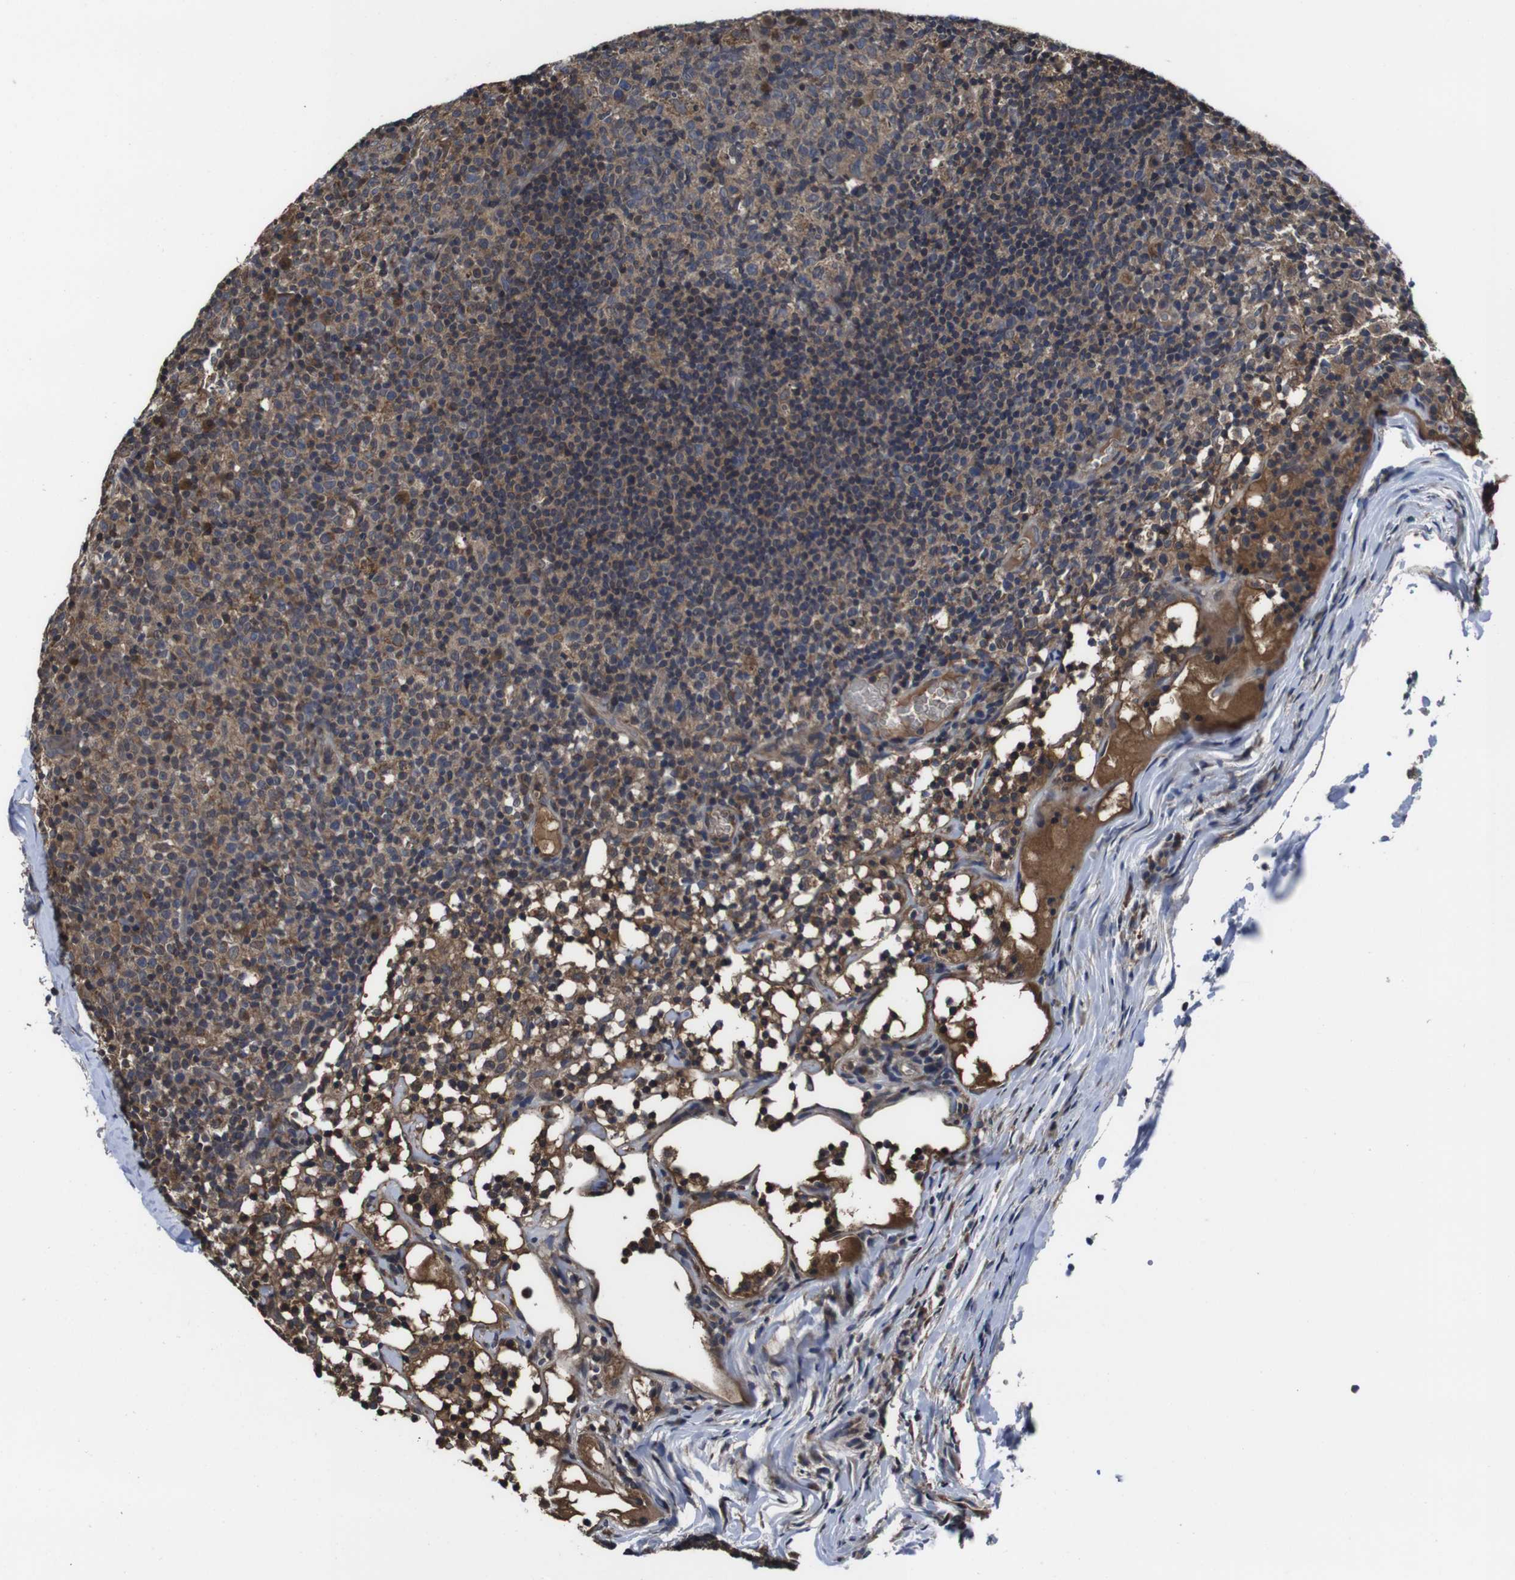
{"staining": {"intensity": "weak", "quantity": ">75%", "location": "cytoplasmic/membranous"}, "tissue": "lymph node", "cell_type": "Germinal center cells", "image_type": "normal", "snomed": [{"axis": "morphology", "description": "Normal tissue, NOS"}, {"axis": "morphology", "description": "Inflammation, NOS"}, {"axis": "topography", "description": "Lymph node"}], "caption": "Germinal center cells exhibit weak cytoplasmic/membranous staining in approximately >75% of cells in benign lymph node.", "gene": "CXCL11", "patient": {"sex": "male", "age": 55}}